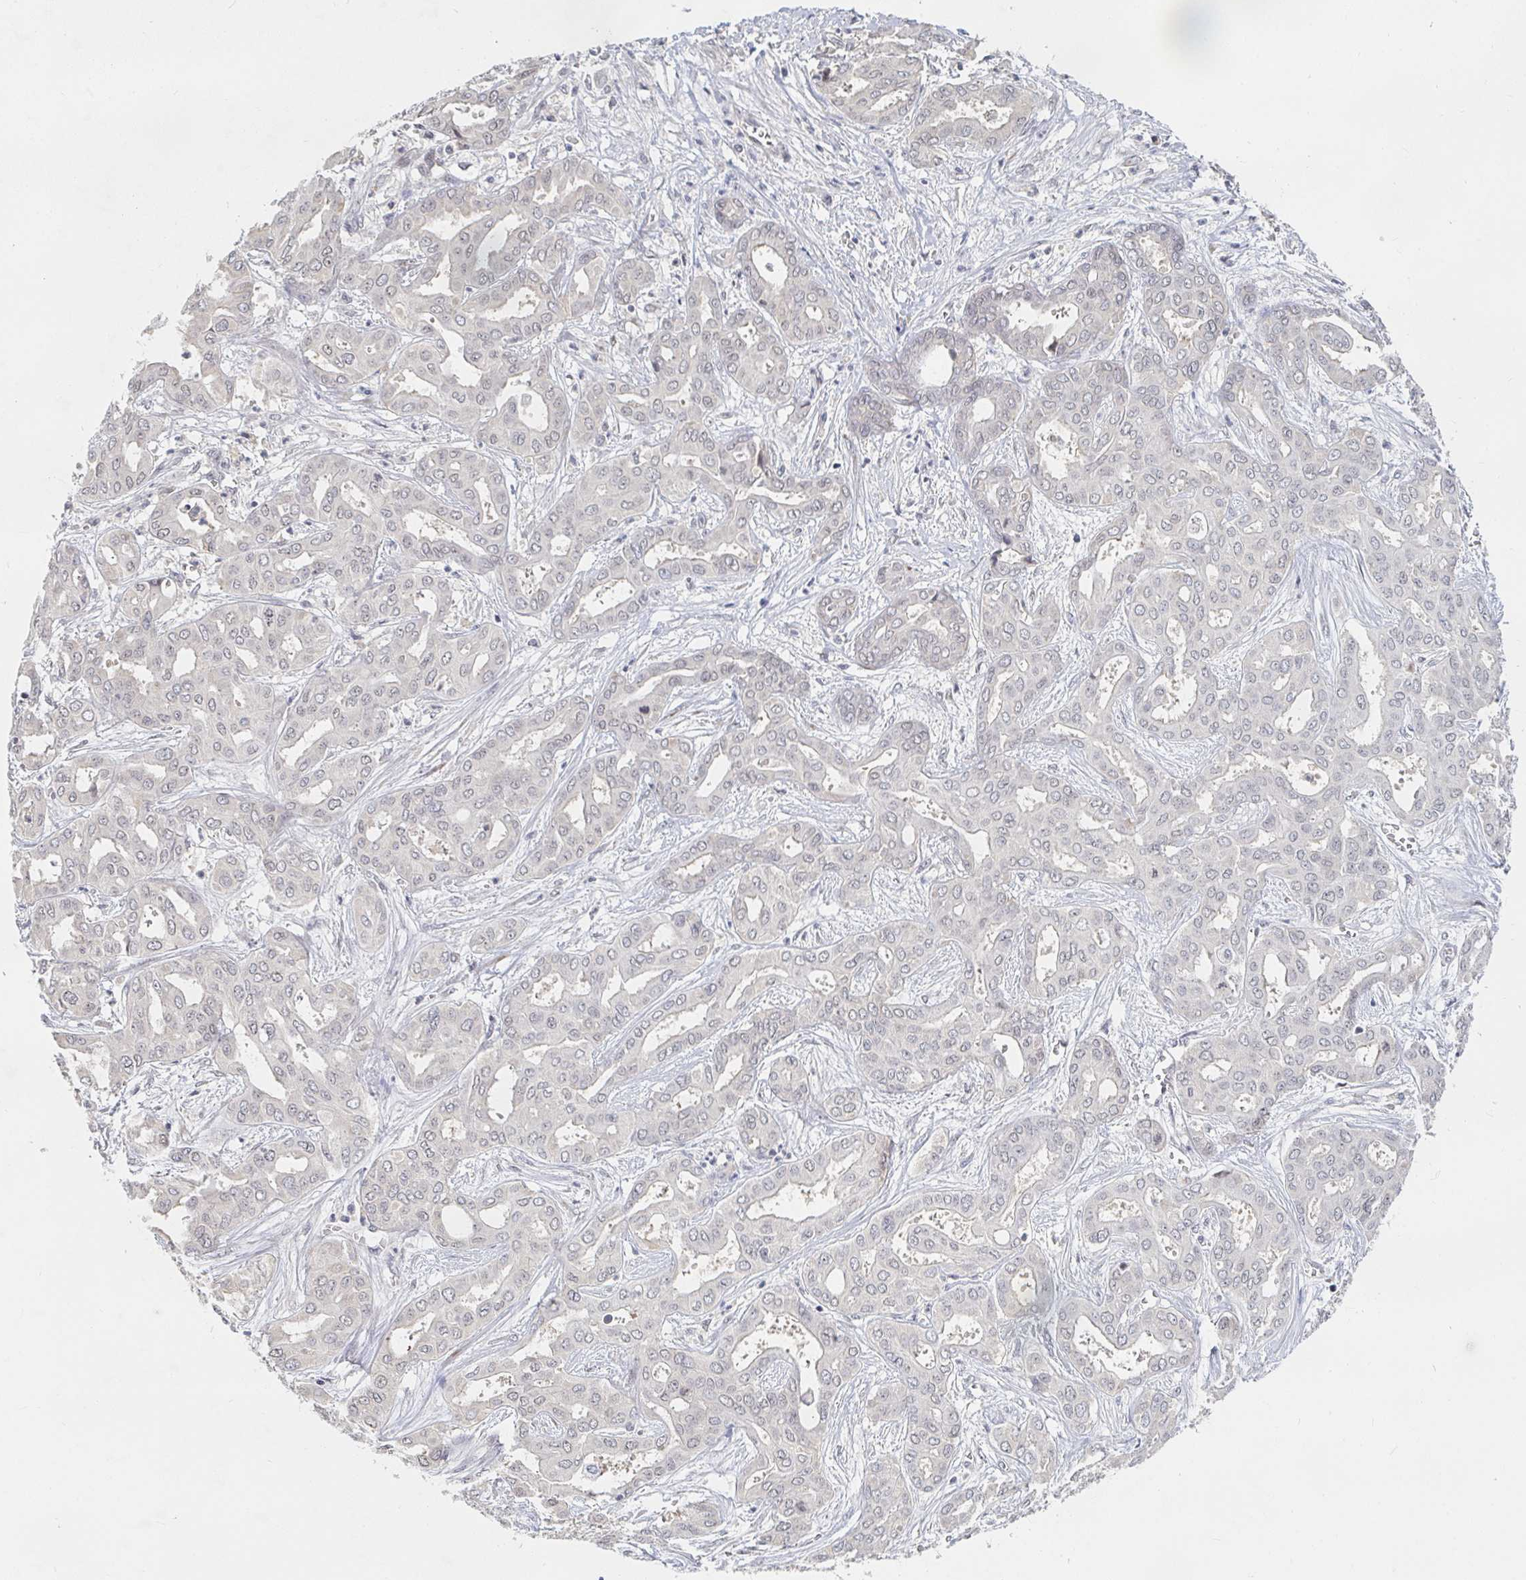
{"staining": {"intensity": "negative", "quantity": "none", "location": "none"}, "tissue": "liver cancer", "cell_type": "Tumor cells", "image_type": "cancer", "snomed": [{"axis": "morphology", "description": "Cholangiocarcinoma"}, {"axis": "topography", "description": "Liver"}], "caption": "DAB (3,3'-diaminobenzidine) immunohistochemical staining of human cholangiocarcinoma (liver) displays no significant expression in tumor cells.", "gene": "CHD2", "patient": {"sex": "female", "age": 64}}